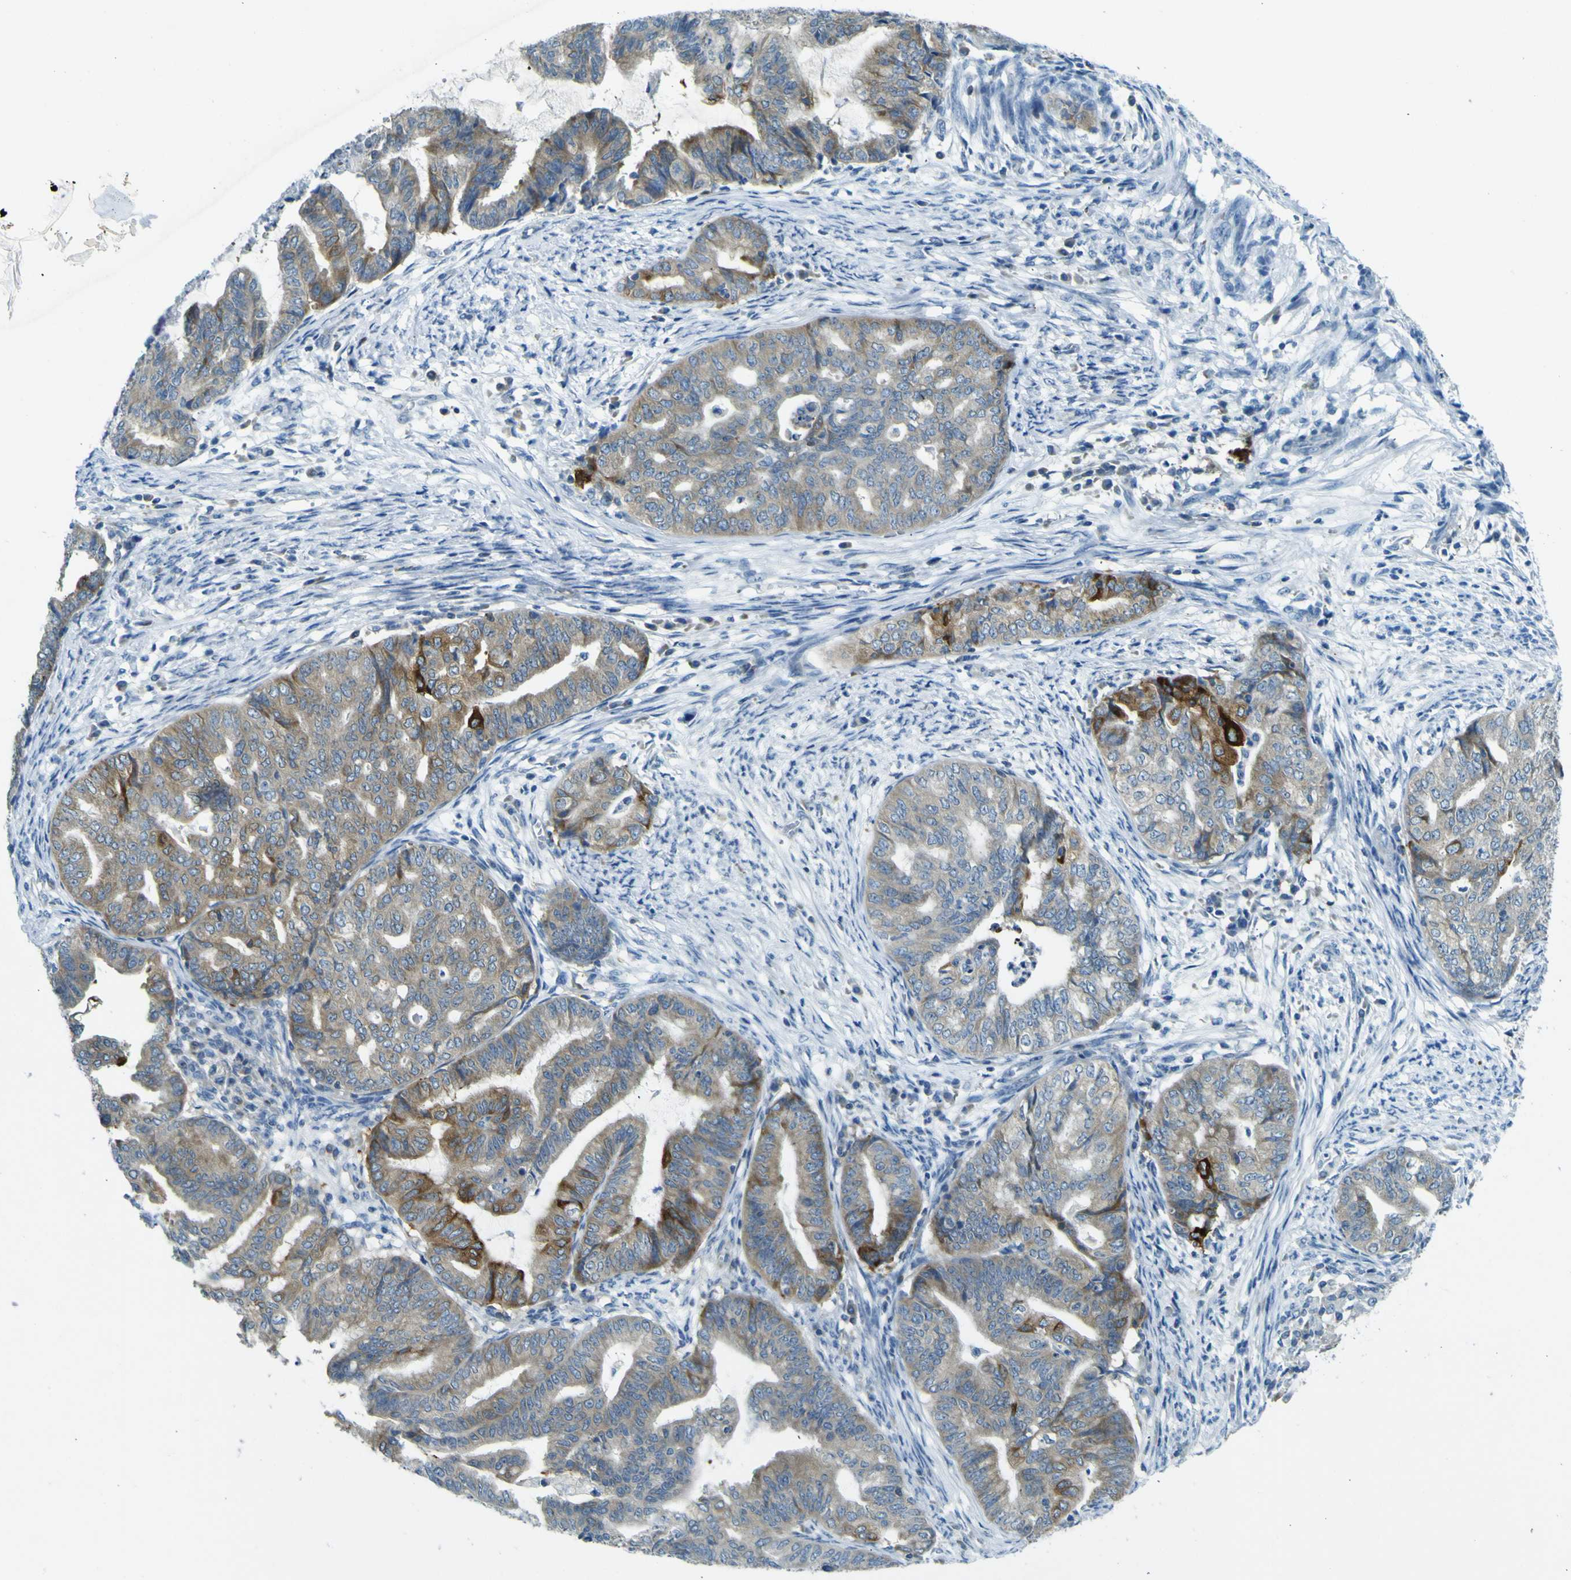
{"staining": {"intensity": "strong", "quantity": "<25%", "location": "cytoplasmic/membranous"}, "tissue": "endometrial cancer", "cell_type": "Tumor cells", "image_type": "cancer", "snomed": [{"axis": "morphology", "description": "Adenocarcinoma, NOS"}, {"axis": "topography", "description": "Endometrium"}], "caption": "Strong cytoplasmic/membranous staining is seen in about <25% of tumor cells in endometrial cancer.", "gene": "SORCS1", "patient": {"sex": "female", "age": 79}}